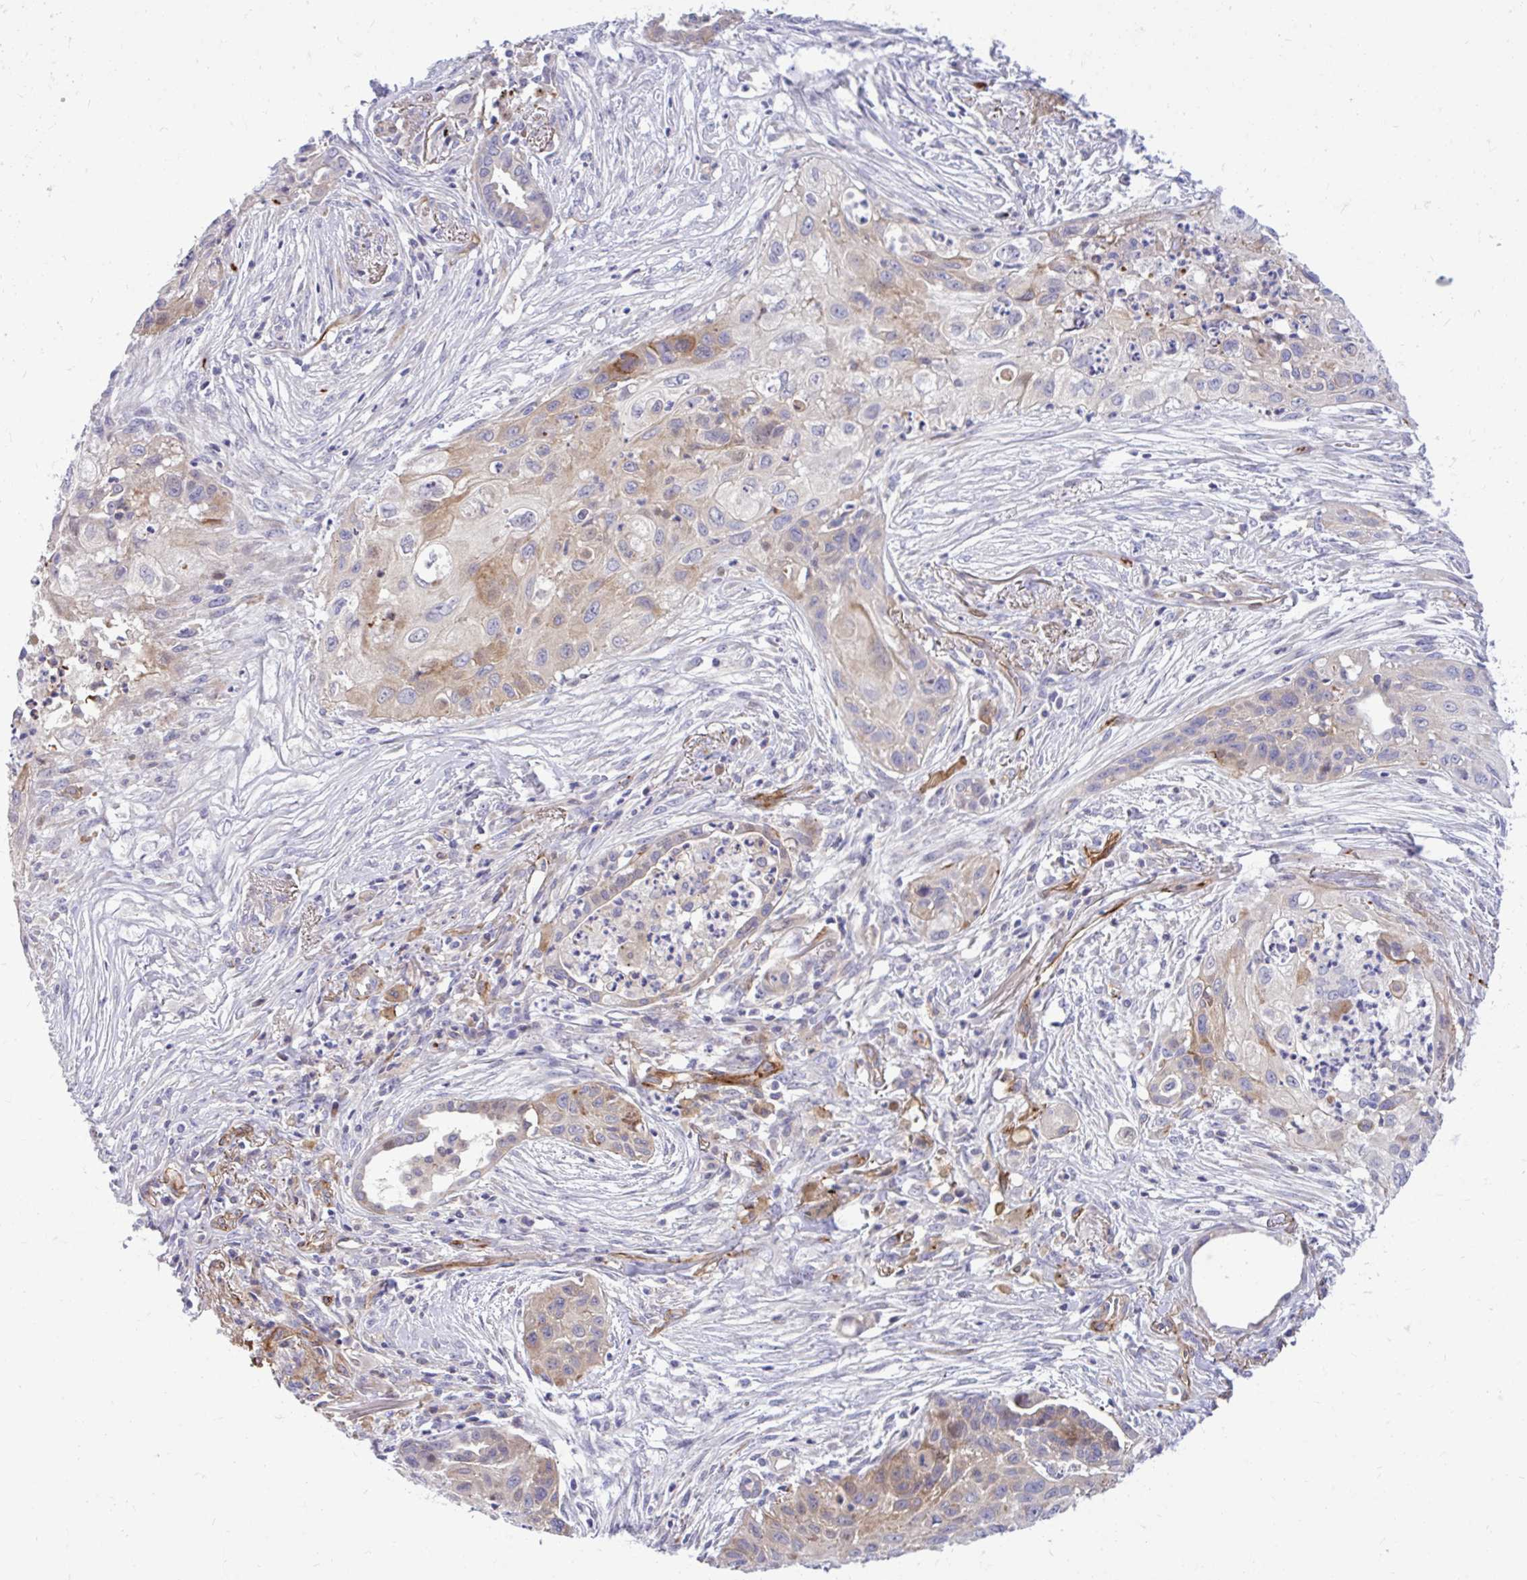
{"staining": {"intensity": "moderate", "quantity": "<25%", "location": "cytoplasmic/membranous"}, "tissue": "lung cancer", "cell_type": "Tumor cells", "image_type": "cancer", "snomed": [{"axis": "morphology", "description": "Squamous cell carcinoma, NOS"}, {"axis": "topography", "description": "Lung"}], "caption": "Protein staining of squamous cell carcinoma (lung) tissue shows moderate cytoplasmic/membranous positivity in about <25% of tumor cells.", "gene": "ESPNL", "patient": {"sex": "male", "age": 71}}